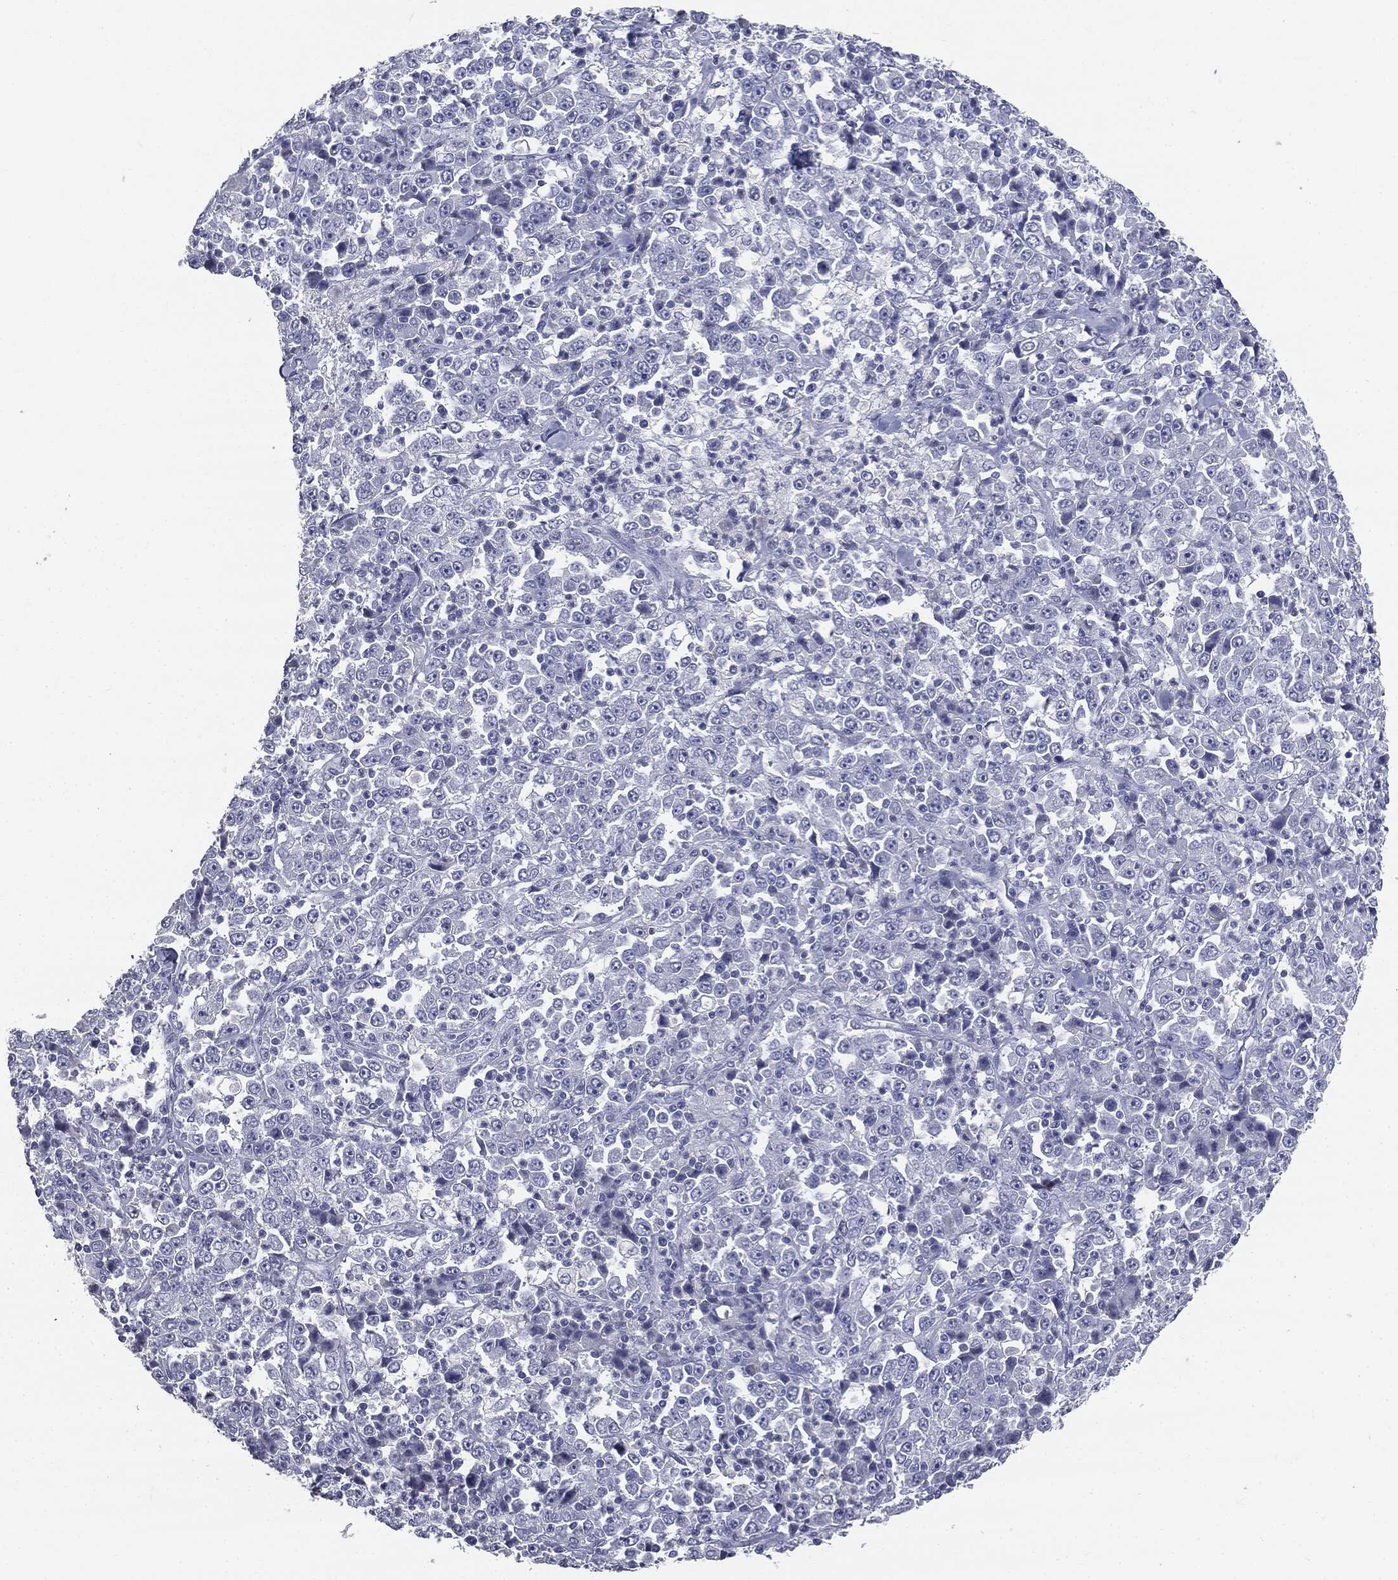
{"staining": {"intensity": "negative", "quantity": "none", "location": "none"}, "tissue": "stomach cancer", "cell_type": "Tumor cells", "image_type": "cancer", "snomed": [{"axis": "morphology", "description": "Normal tissue, NOS"}, {"axis": "morphology", "description": "Adenocarcinoma, NOS"}, {"axis": "topography", "description": "Stomach, upper"}, {"axis": "topography", "description": "Stomach"}], "caption": "An immunohistochemistry (IHC) histopathology image of stomach cancer is shown. There is no staining in tumor cells of stomach cancer. The staining is performed using DAB brown chromogen with nuclei counter-stained in using hematoxylin.", "gene": "AFP", "patient": {"sex": "male", "age": 59}}